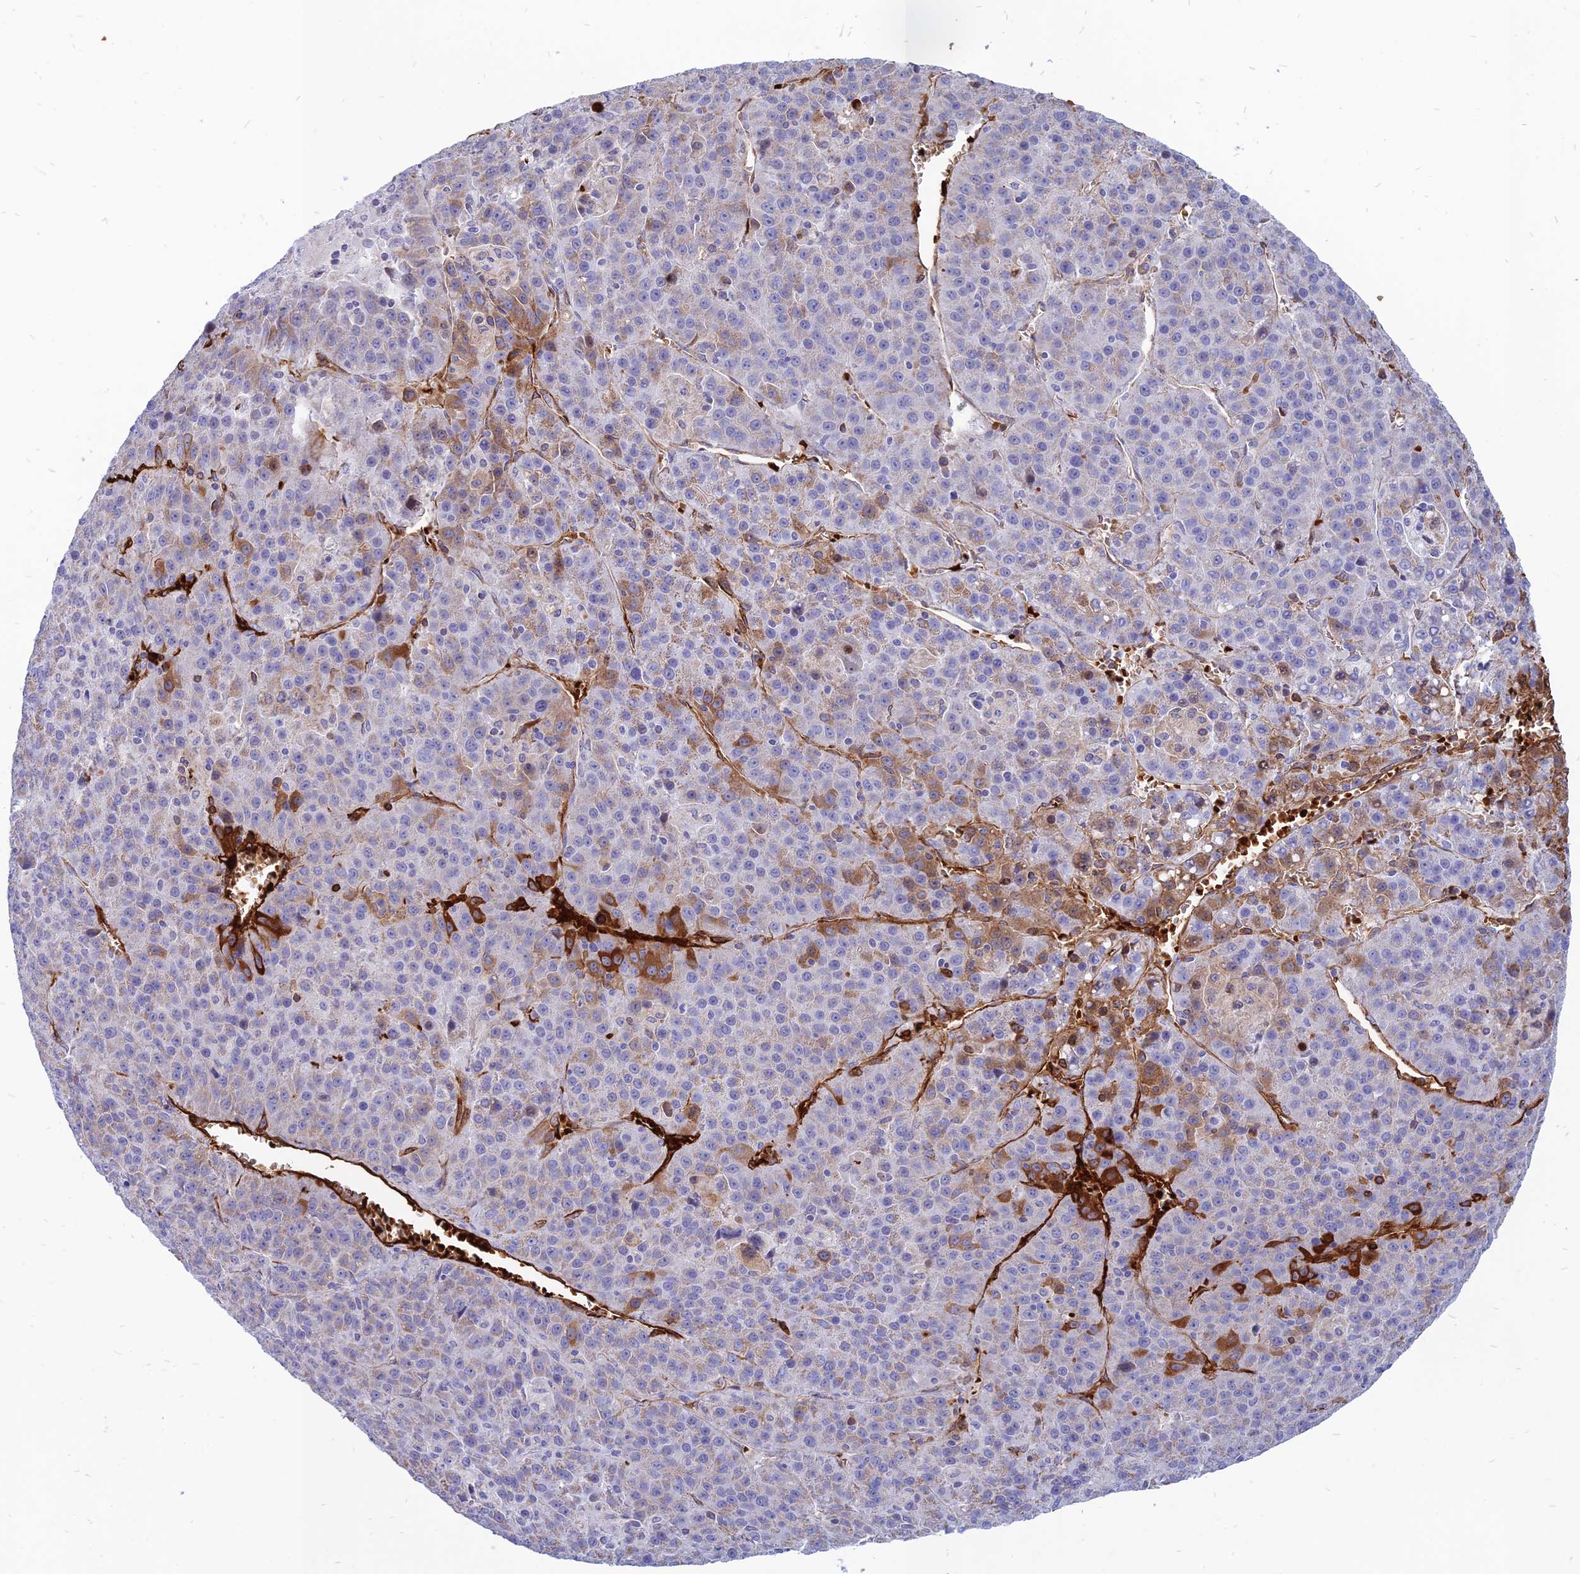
{"staining": {"intensity": "strong", "quantity": "<25%", "location": "cytoplasmic/membranous"}, "tissue": "liver cancer", "cell_type": "Tumor cells", "image_type": "cancer", "snomed": [{"axis": "morphology", "description": "Carcinoma, Hepatocellular, NOS"}, {"axis": "topography", "description": "Liver"}], "caption": "Strong cytoplasmic/membranous expression for a protein is identified in about <25% of tumor cells of hepatocellular carcinoma (liver) using IHC.", "gene": "HHAT", "patient": {"sex": "female", "age": 53}}